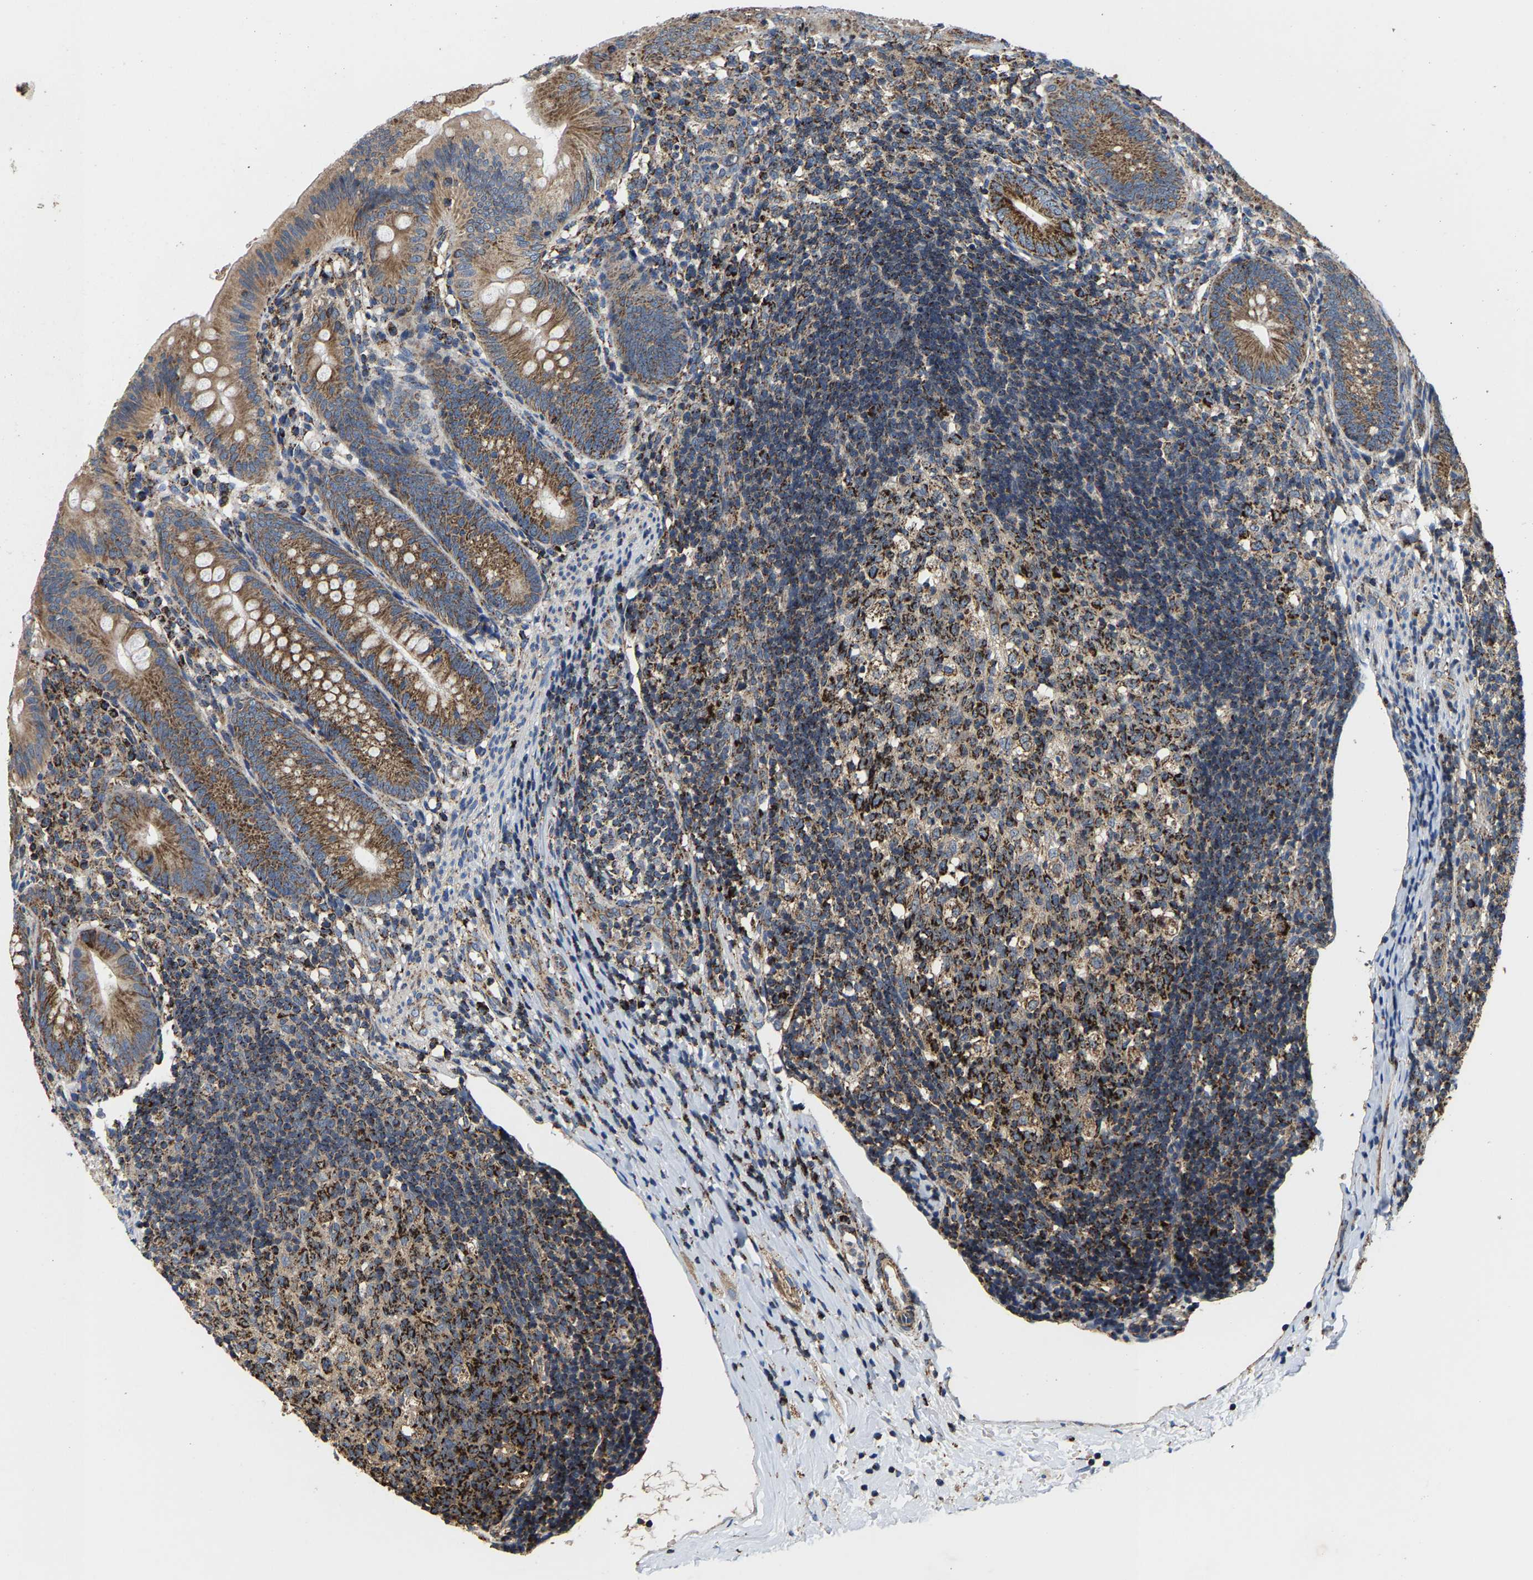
{"staining": {"intensity": "moderate", "quantity": ">75%", "location": "cytoplasmic/membranous"}, "tissue": "appendix", "cell_type": "Glandular cells", "image_type": "normal", "snomed": [{"axis": "morphology", "description": "Normal tissue, NOS"}, {"axis": "topography", "description": "Appendix"}], "caption": "A high-resolution histopathology image shows immunohistochemistry staining of benign appendix, which displays moderate cytoplasmic/membranous staining in approximately >75% of glandular cells.", "gene": "SHMT2", "patient": {"sex": "male", "age": 1}}